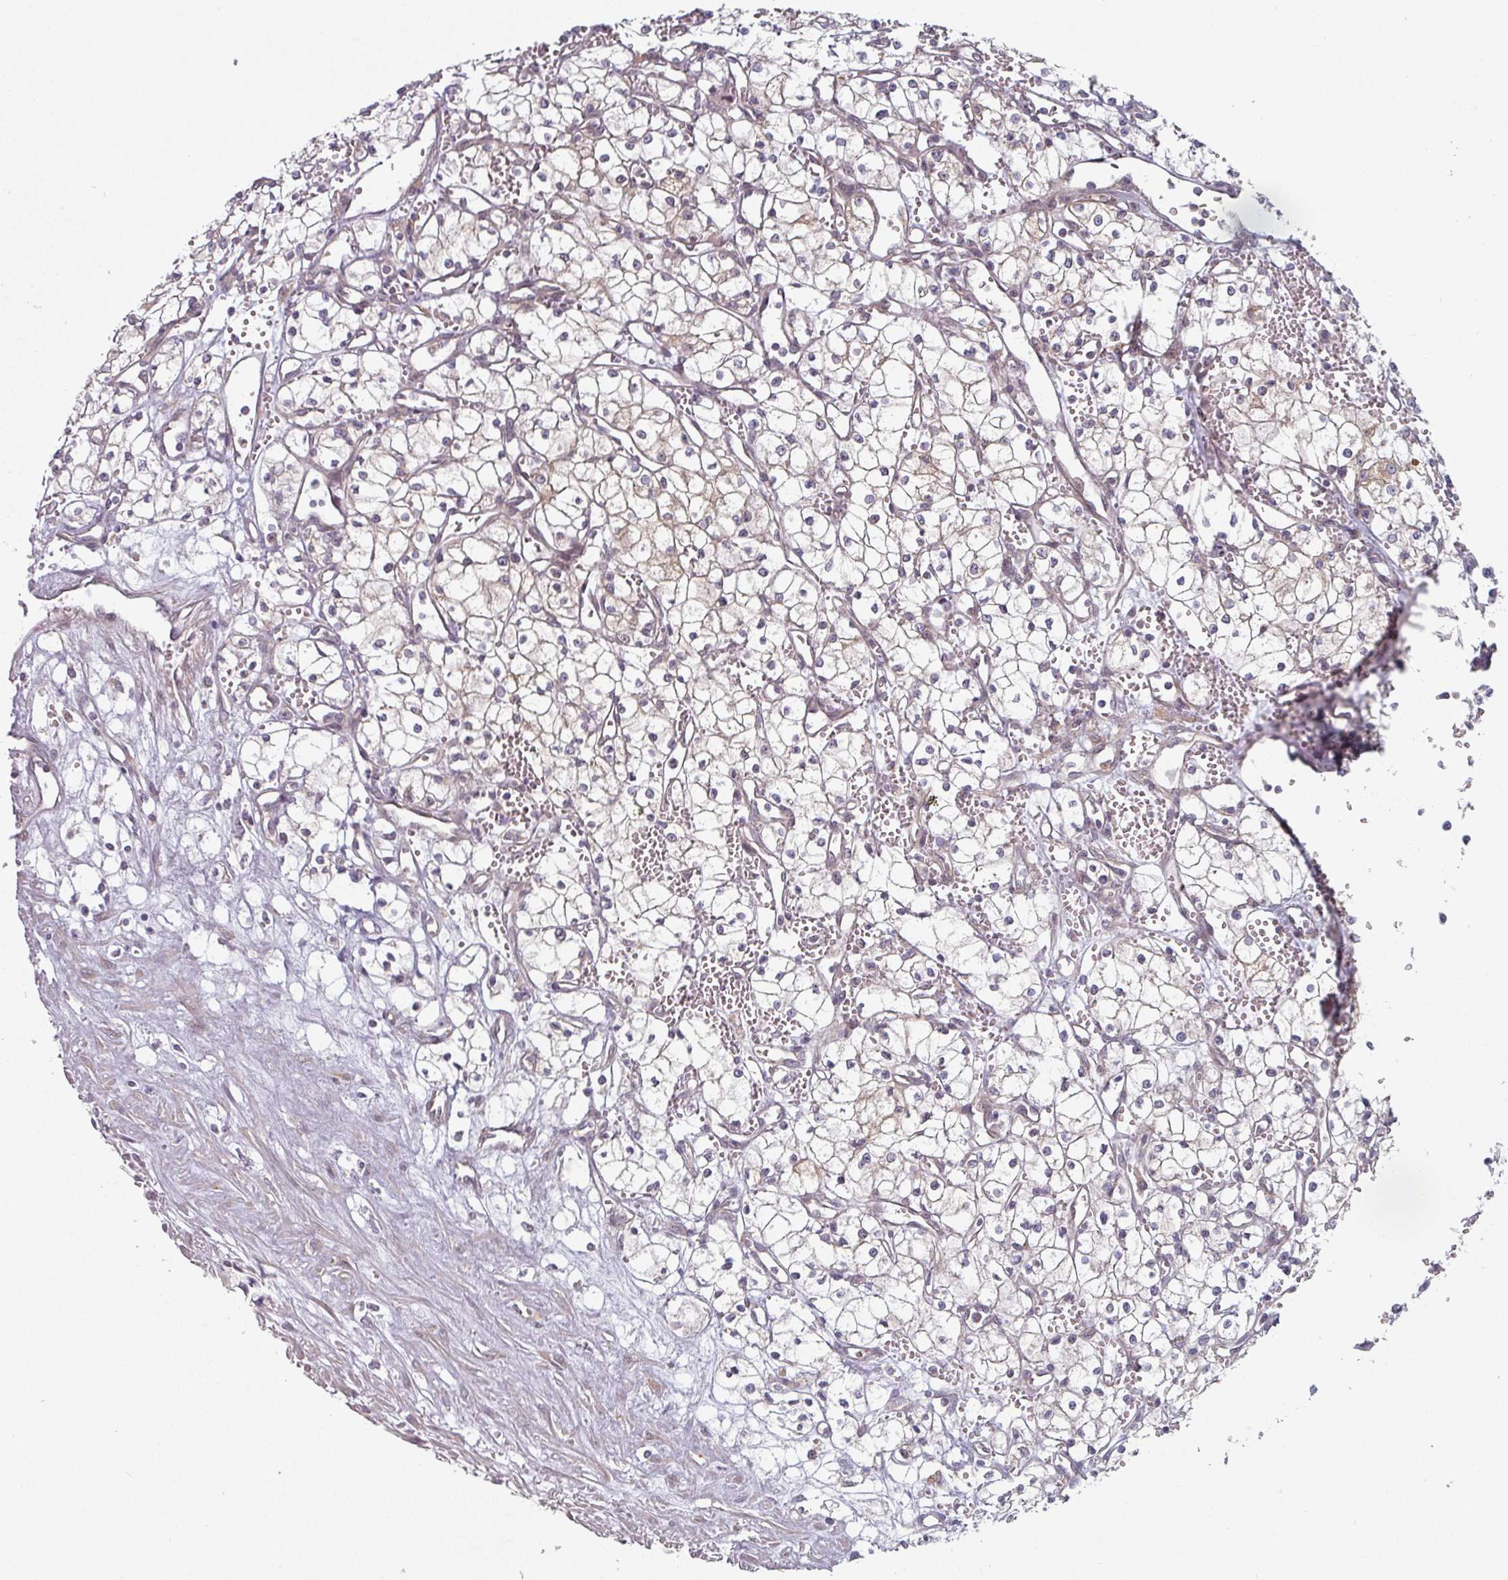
{"staining": {"intensity": "weak", "quantity": "25%-75%", "location": "cytoplasmic/membranous"}, "tissue": "renal cancer", "cell_type": "Tumor cells", "image_type": "cancer", "snomed": [{"axis": "morphology", "description": "Adenocarcinoma, NOS"}, {"axis": "topography", "description": "Kidney"}], "caption": "Adenocarcinoma (renal) stained with a protein marker shows weak staining in tumor cells.", "gene": "TAPT1", "patient": {"sex": "male", "age": 59}}